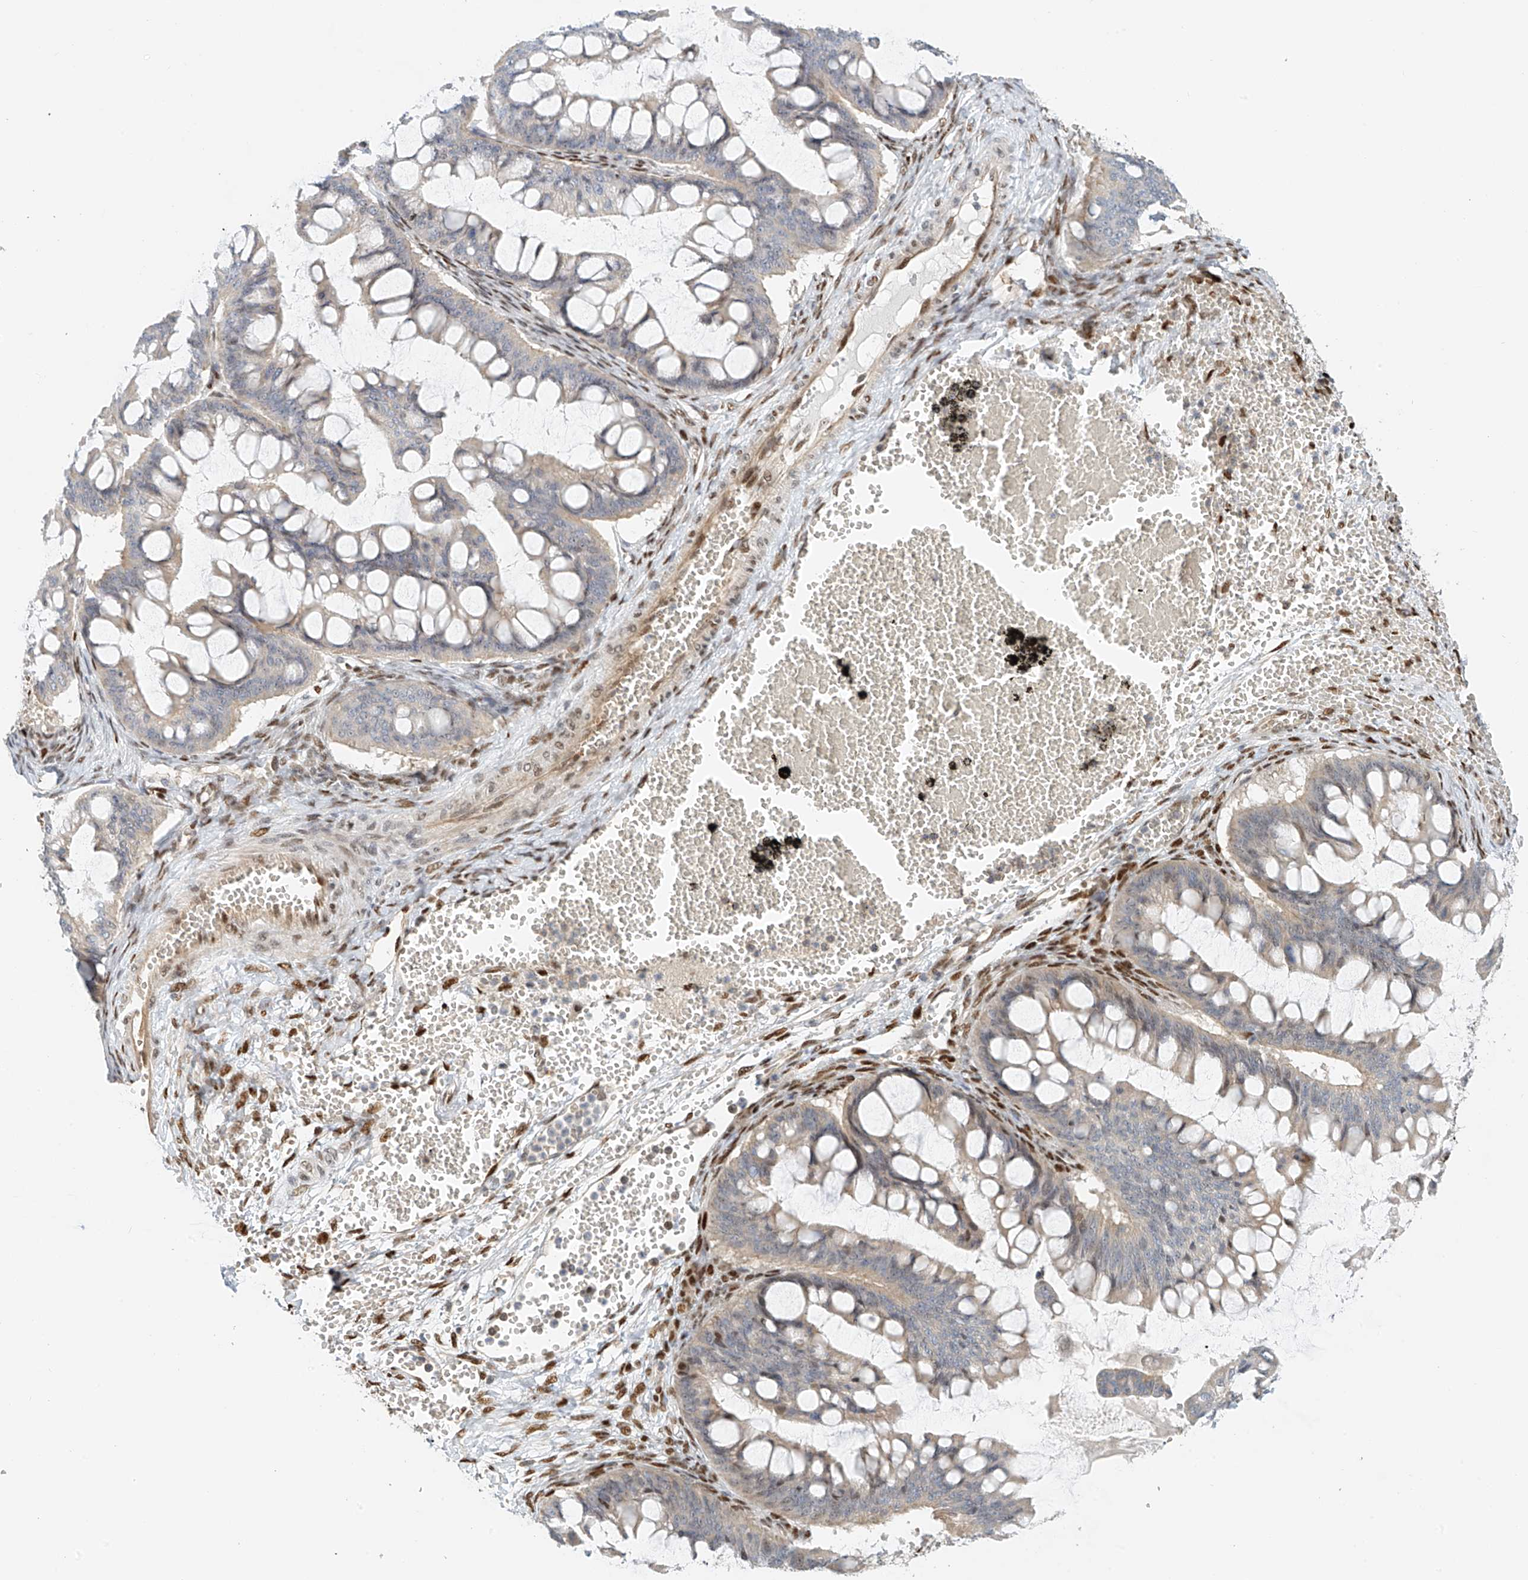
{"staining": {"intensity": "negative", "quantity": "none", "location": "none"}, "tissue": "ovarian cancer", "cell_type": "Tumor cells", "image_type": "cancer", "snomed": [{"axis": "morphology", "description": "Cystadenocarcinoma, mucinous, NOS"}, {"axis": "topography", "description": "Ovary"}], "caption": "An immunohistochemistry (IHC) histopathology image of ovarian mucinous cystadenocarcinoma is shown. There is no staining in tumor cells of ovarian mucinous cystadenocarcinoma.", "gene": "ZNF514", "patient": {"sex": "female", "age": 73}}